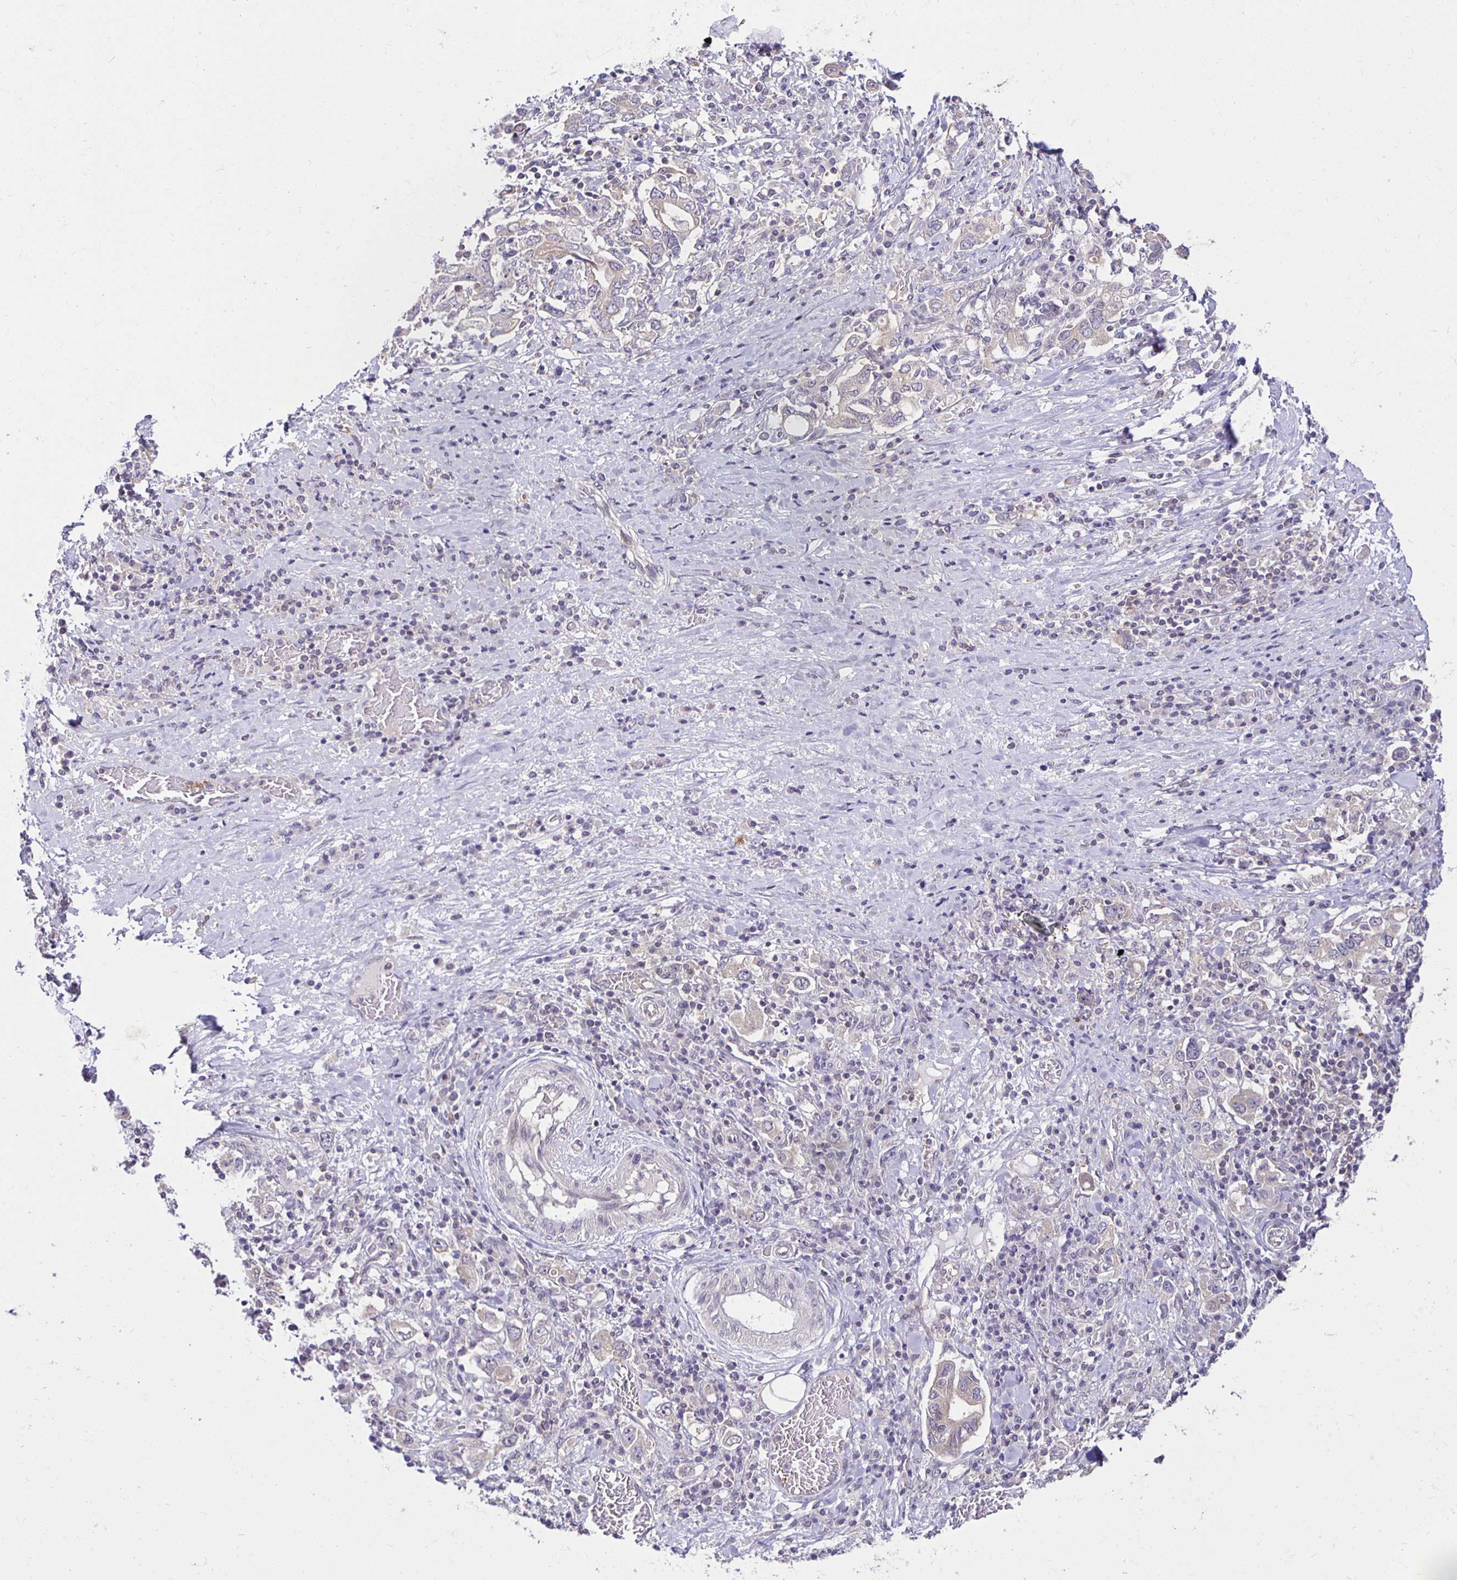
{"staining": {"intensity": "weak", "quantity": "<25%", "location": "cytoplasmic/membranous"}, "tissue": "stomach cancer", "cell_type": "Tumor cells", "image_type": "cancer", "snomed": [{"axis": "morphology", "description": "Adenocarcinoma, NOS"}, {"axis": "topography", "description": "Stomach, upper"}, {"axis": "topography", "description": "Stomach"}], "caption": "Adenocarcinoma (stomach) stained for a protein using immunohistochemistry displays no positivity tumor cells.", "gene": "MIEN1", "patient": {"sex": "male", "age": 62}}